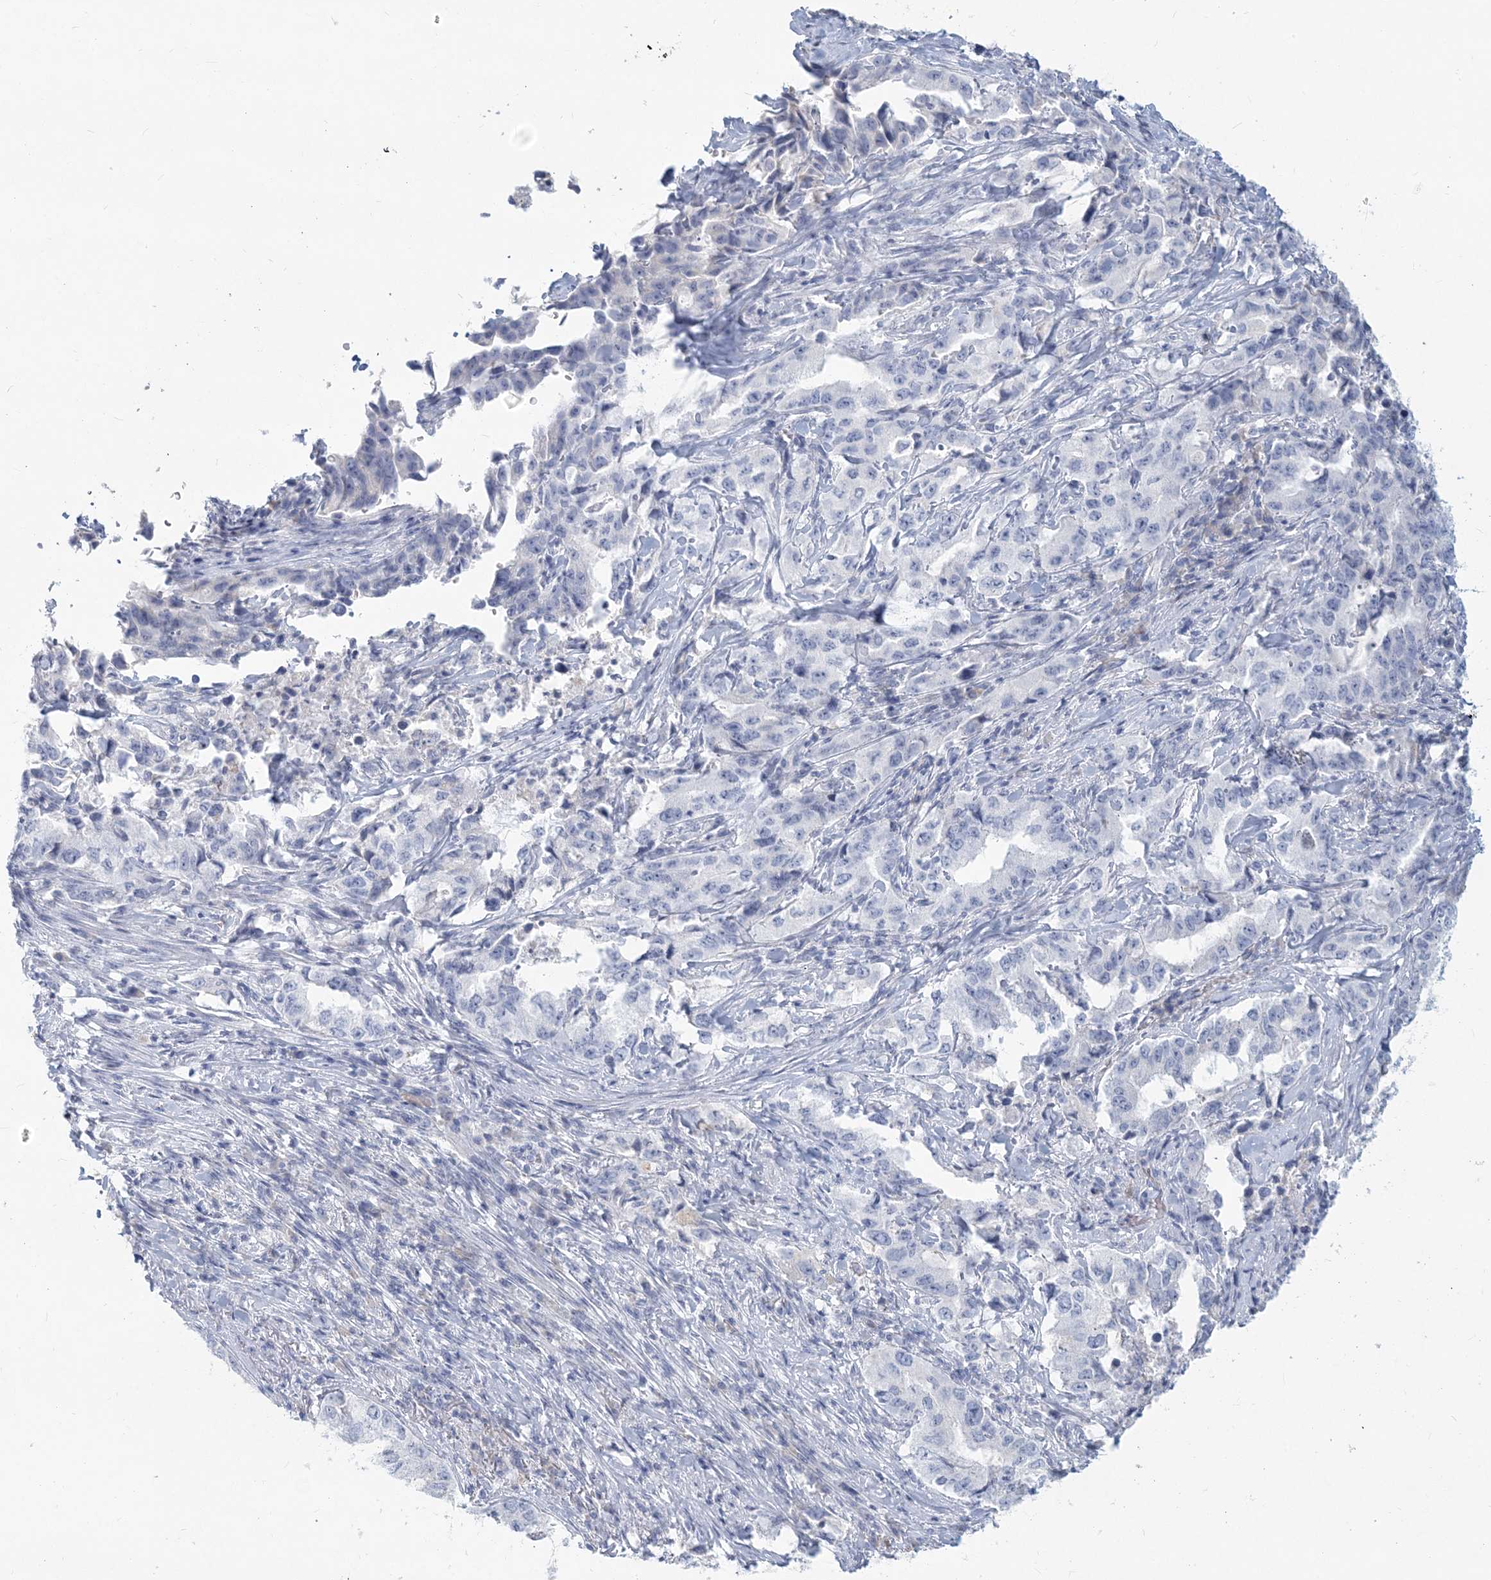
{"staining": {"intensity": "negative", "quantity": "none", "location": "none"}, "tissue": "lung cancer", "cell_type": "Tumor cells", "image_type": "cancer", "snomed": [{"axis": "morphology", "description": "Adenocarcinoma, NOS"}, {"axis": "topography", "description": "Lung"}], "caption": "There is no significant staining in tumor cells of lung adenocarcinoma.", "gene": "CSN1S1", "patient": {"sex": "female", "age": 51}}